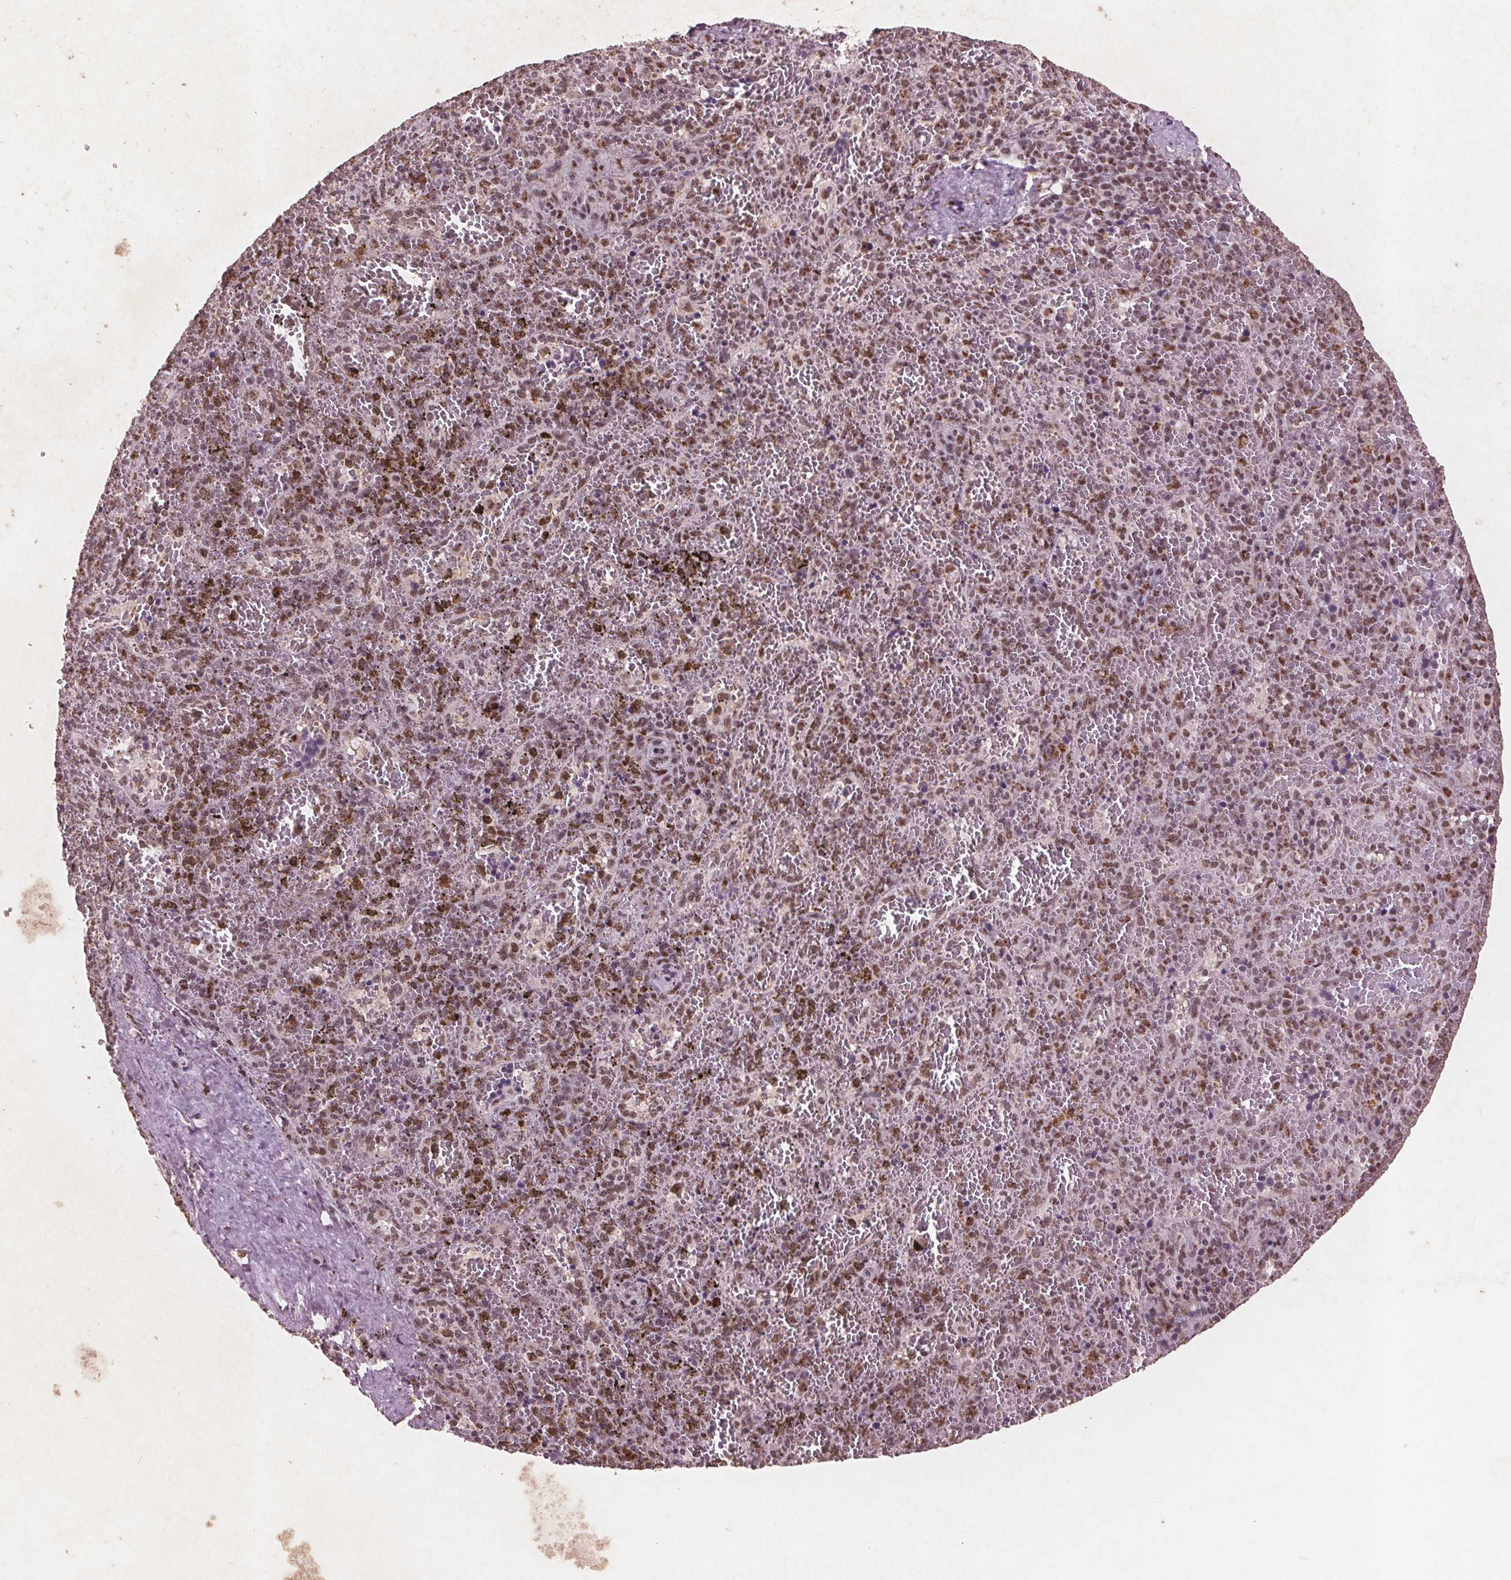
{"staining": {"intensity": "moderate", "quantity": "25%-75%", "location": "nuclear"}, "tissue": "spleen", "cell_type": "Cells in red pulp", "image_type": "normal", "snomed": [{"axis": "morphology", "description": "Normal tissue, NOS"}, {"axis": "topography", "description": "Spleen"}], "caption": "The histopathology image displays immunohistochemical staining of benign spleen. There is moderate nuclear positivity is appreciated in about 25%-75% of cells in red pulp.", "gene": "RPS6KA2", "patient": {"sex": "female", "age": 50}}